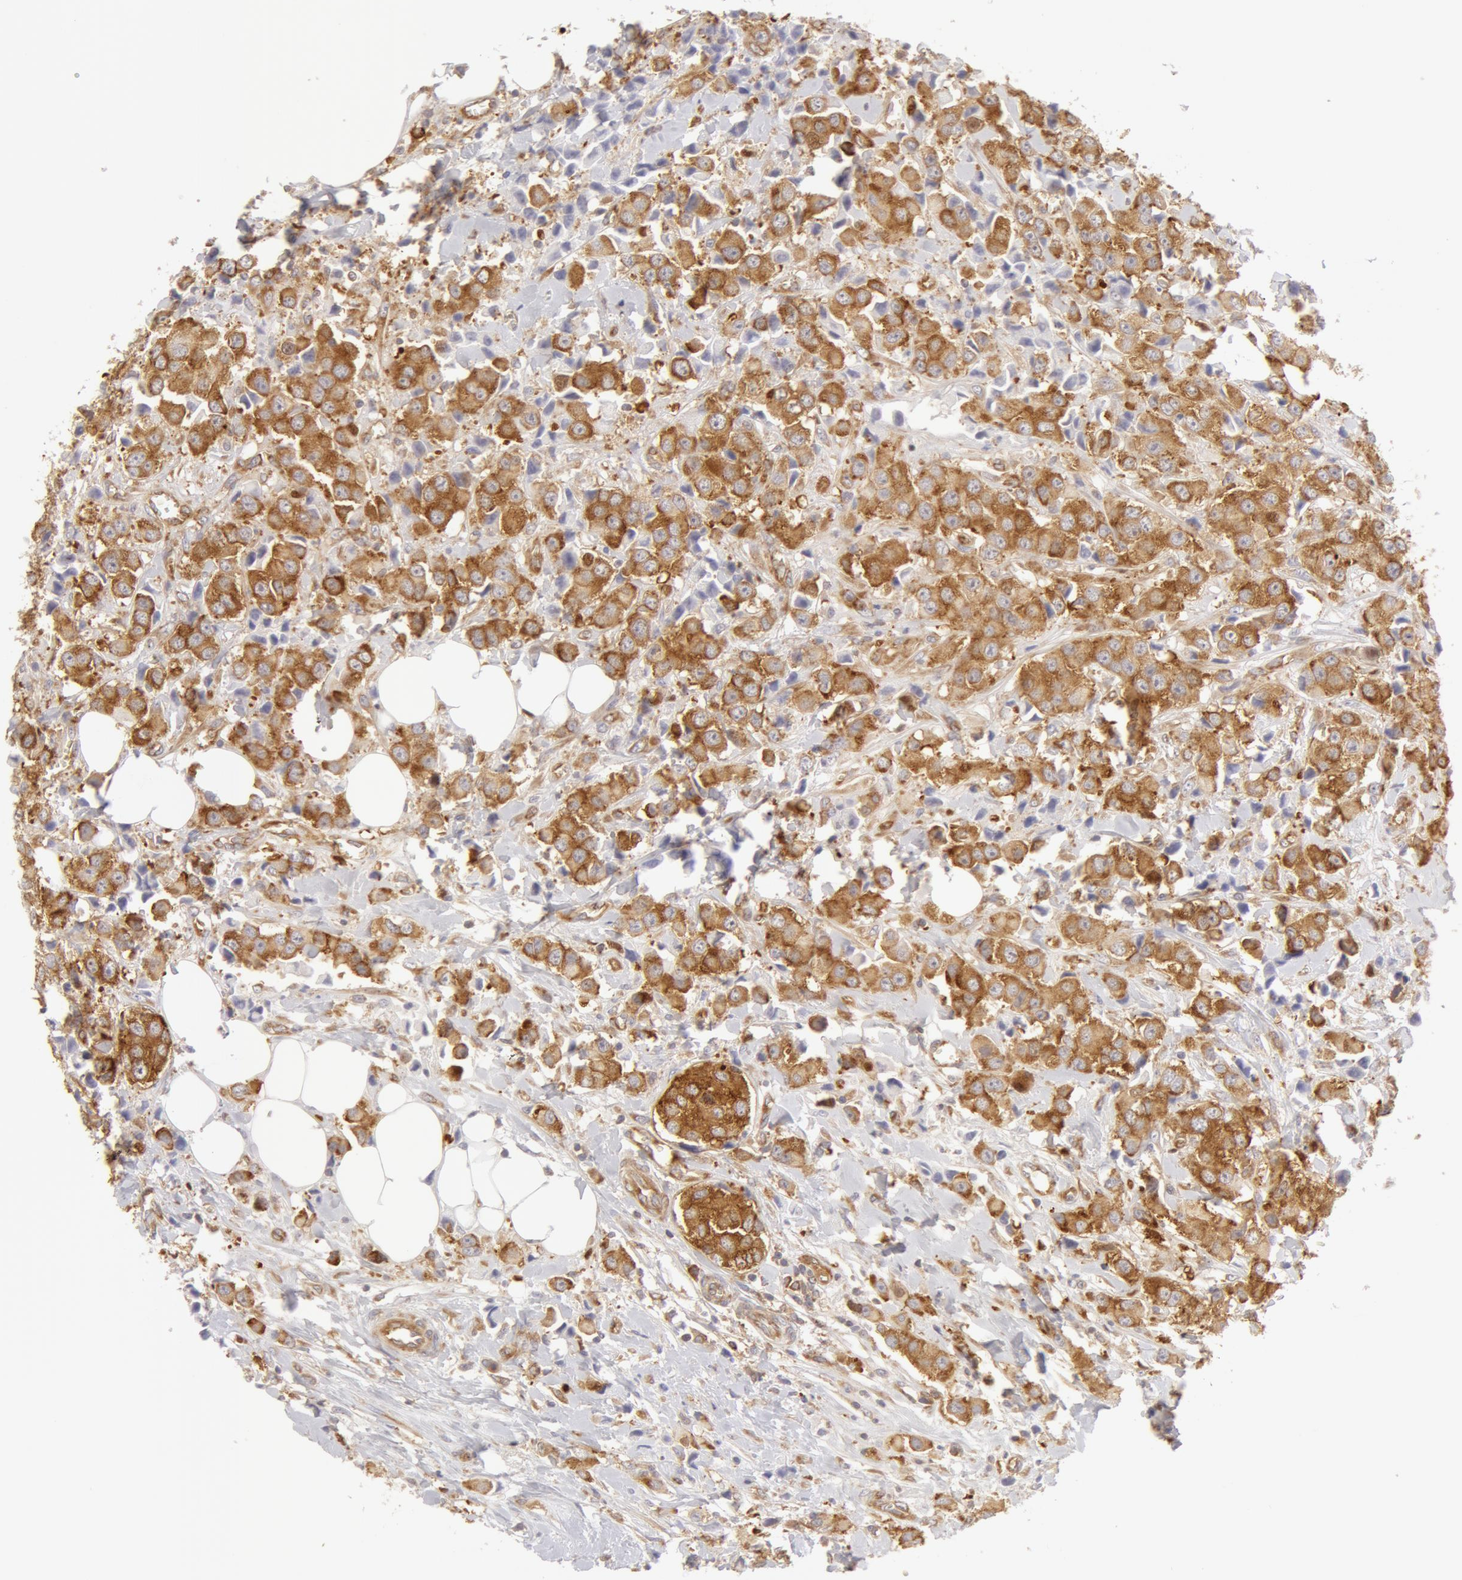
{"staining": {"intensity": "weak", "quantity": ">75%", "location": "cytoplasmic/membranous"}, "tissue": "breast cancer", "cell_type": "Tumor cells", "image_type": "cancer", "snomed": [{"axis": "morphology", "description": "Duct carcinoma"}, {"axis": "topography", "description": "Breast"}], "caption": "Immunohistochemistry (IHC) staining of breast cancer (infiltrating ductal carcinoma), which exhibits low levels of weak cytoplasmic/membranous staining in about >75% of tumor cells indicating weak cytoplasmic/membranous protein positivity. The staining was performed using DAB (brown) for protein detection and nuclei were counterstained in hematoxylin (blue).", "gene": "DDX3Y", "patient": {"sex": "female", "age": 58}}